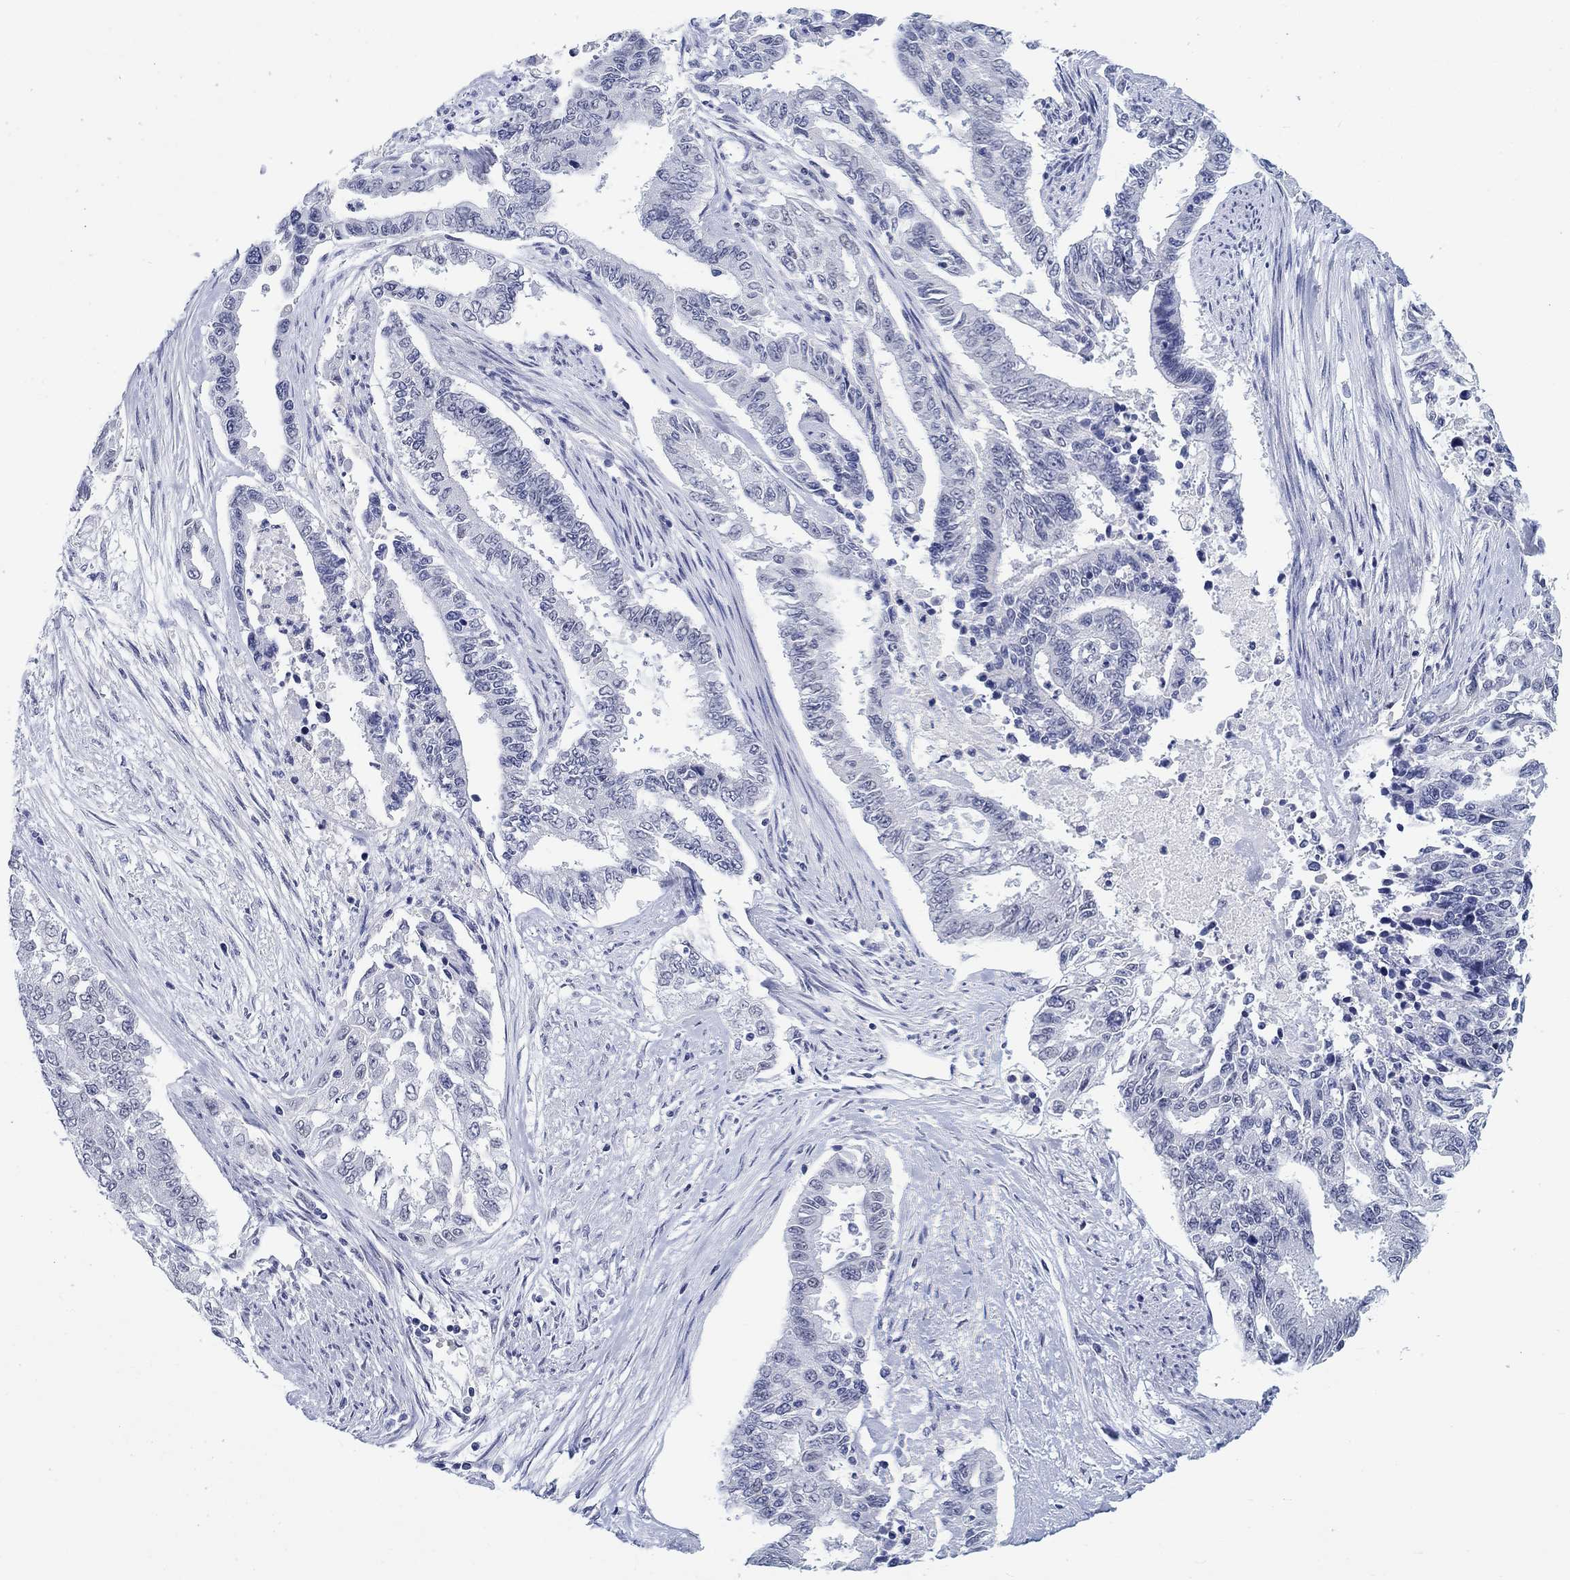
{"staining": {"intensity": "negative", "quantity": "none", "location": "none"}, "tissue": "endometrial cancer", "cell_type": "Tumor cells", "image_type": "cancer", "snomed": [{"axis": "morphology", "description": "Adenocarcinoma, NOS"}, {"axis": "topography", "description": "Uterus"}], "caption": "Tumor cells are negative for brown protein staining in endometrial cancer.", "gene": "ANKS1B", "patient": {"sex": "female", "age": 59}}